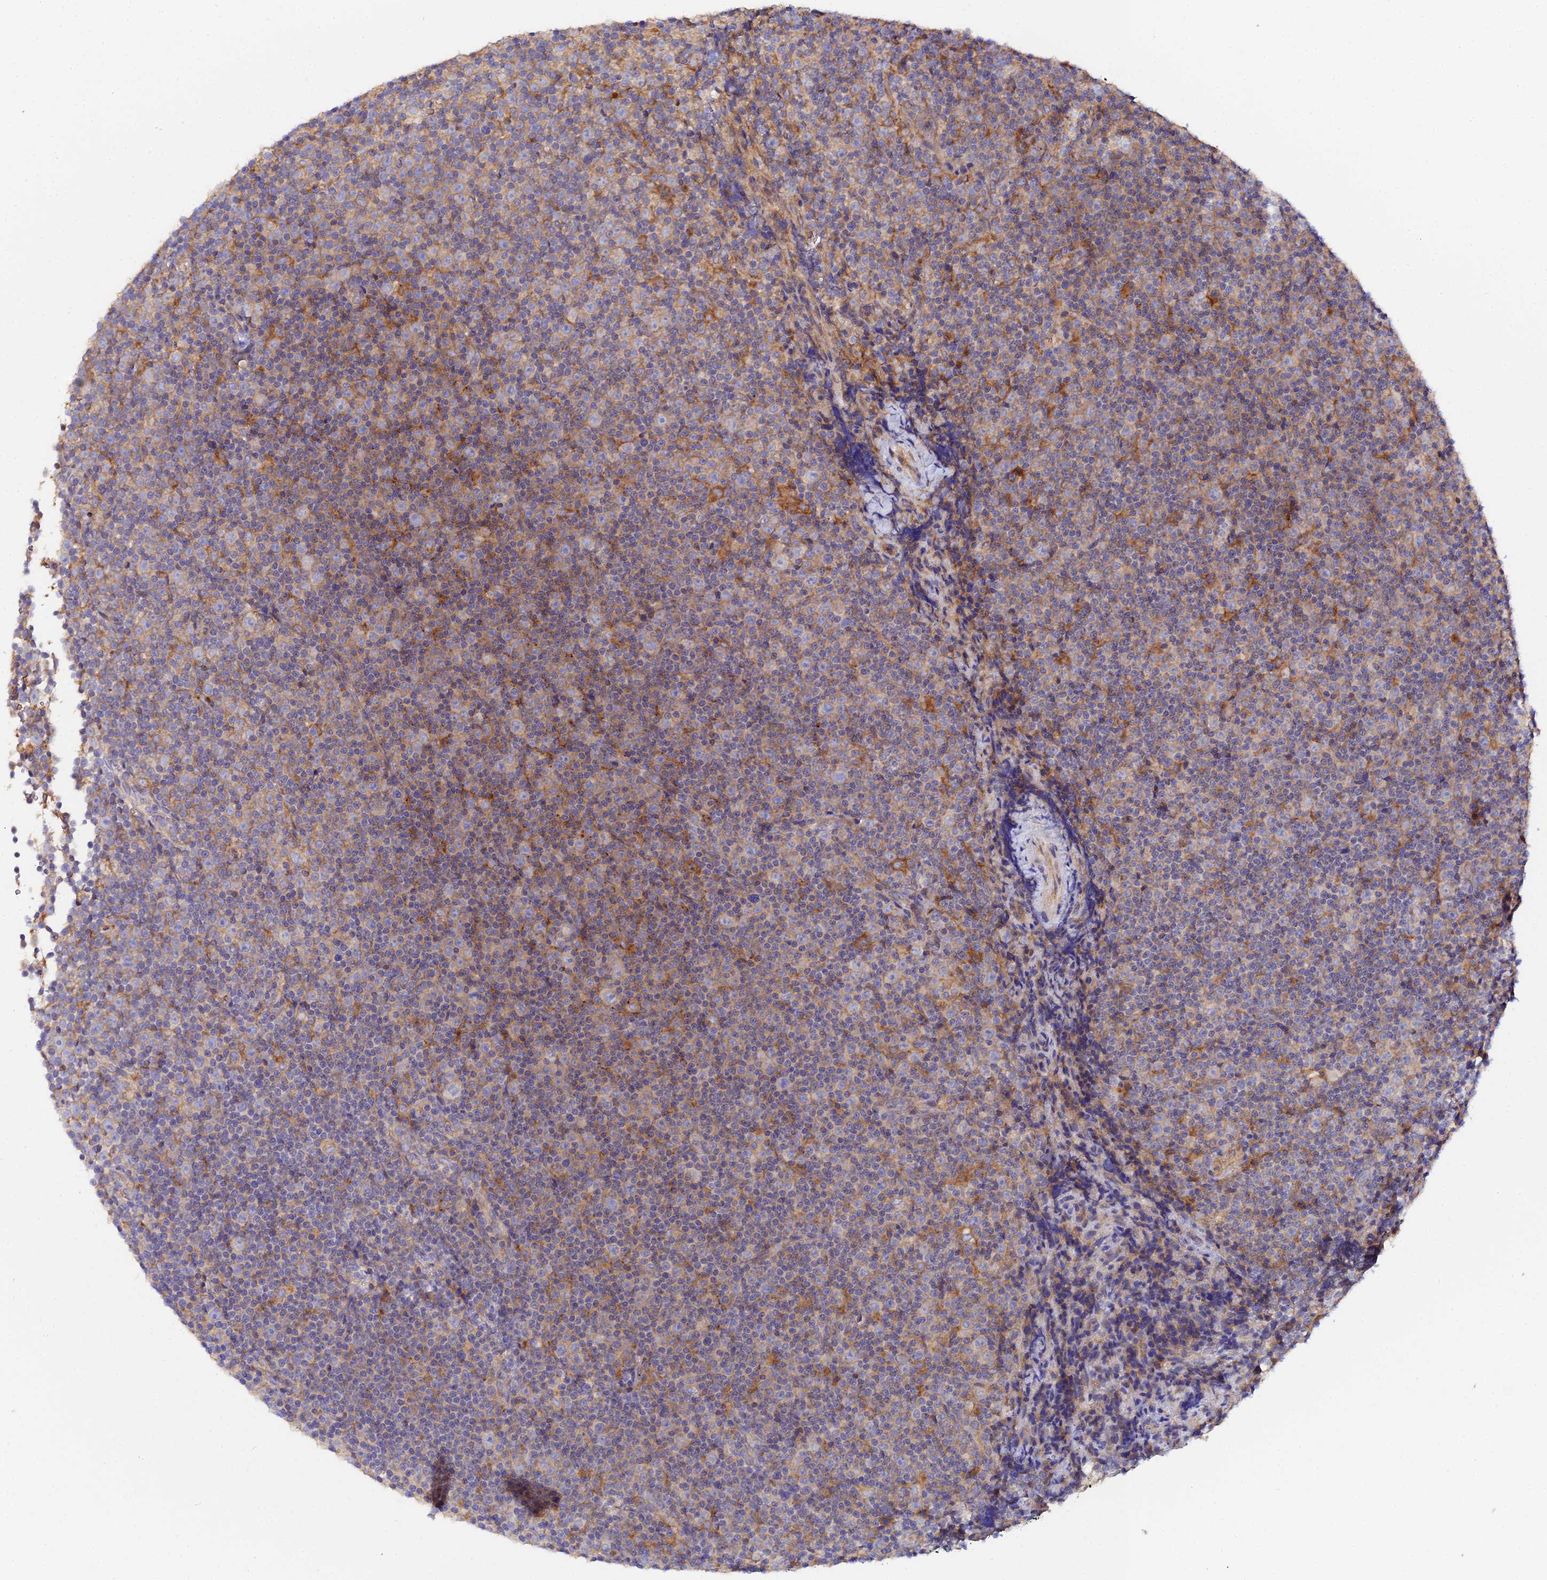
{"staining": {"intensity": "weak", "quantity": "<25%", "location": "cytoplasmic/membranous"}, "tissue": "lymphoma", "cell_type": "Tumor cells", "image_type": "cancer", "snomed": [{"axis": "morphology", "description": "Malignant lymphoma, non-Hodgkin's type, Low grade"}, {"axis": "topography", "description": "Lymph node"}], "caption": "This is an immunohistochemistry image of human low-grade malignant lymphoma, non-Hodgkin's type. There is no expression in tumor cells.", "gene": "GNG5B", "patient": {"sex": "female", "age": 67}}